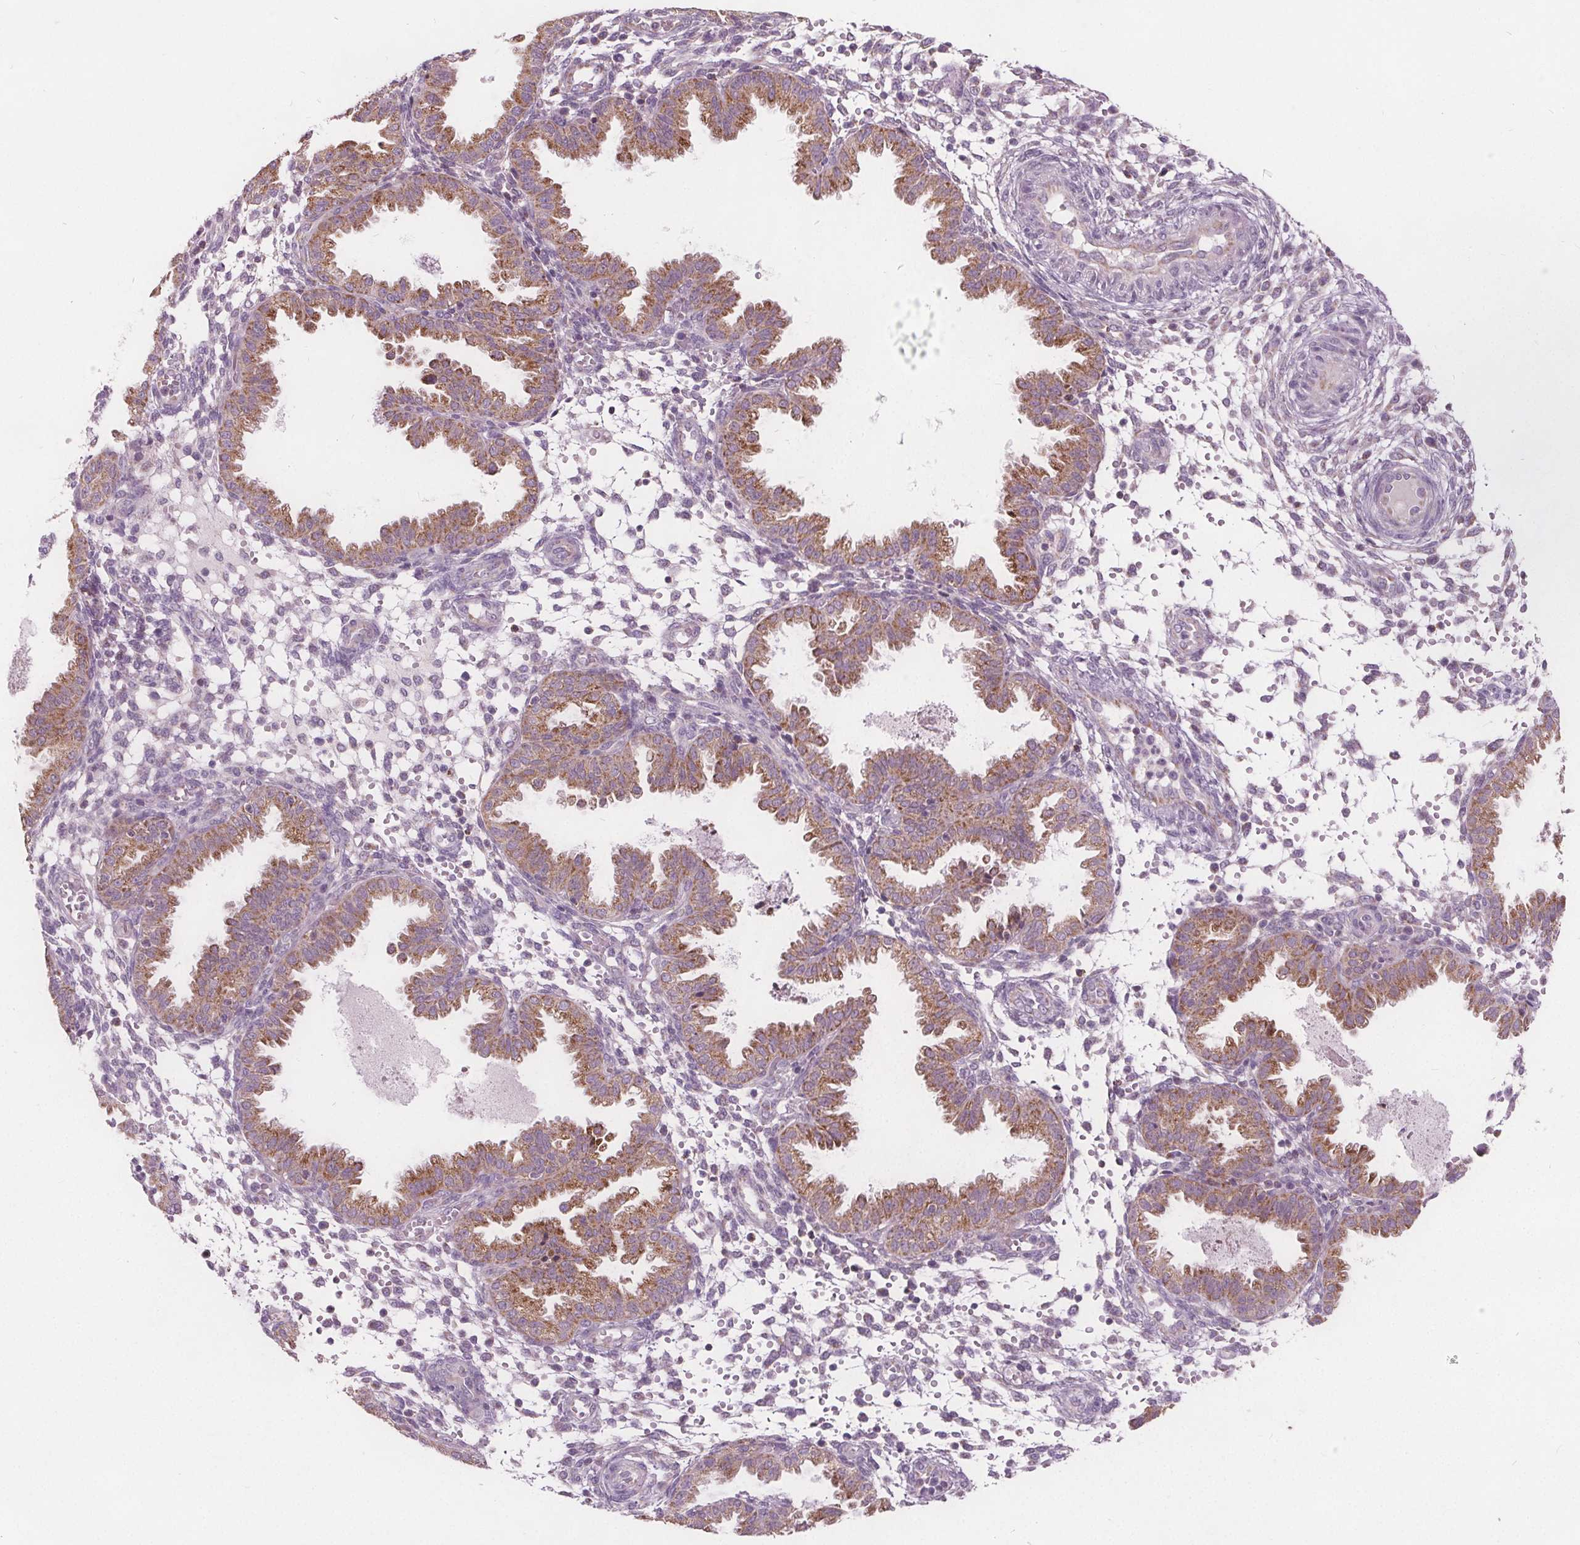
{"staining": {"intensity": "negative", "quantity": "none", "location": "none"}, "tissue": "endometrium", "cell_type": "Cells in endometrial stroma", "image_type": "normal", "snomed": [{"axis": "morphology", "description": "Normal tissue, NOS"}, {"axis": "topography", "description": "Endometrium"}], "caption": "High magnification brightfield microscopy of benign endometrium stained with DAB (brown) and counterstained with hematoxylin (blue): cells in endometrial stroma show no significant positivity.", "gene": "ECI2", "patient": {"sex": "female", "age": 33}}